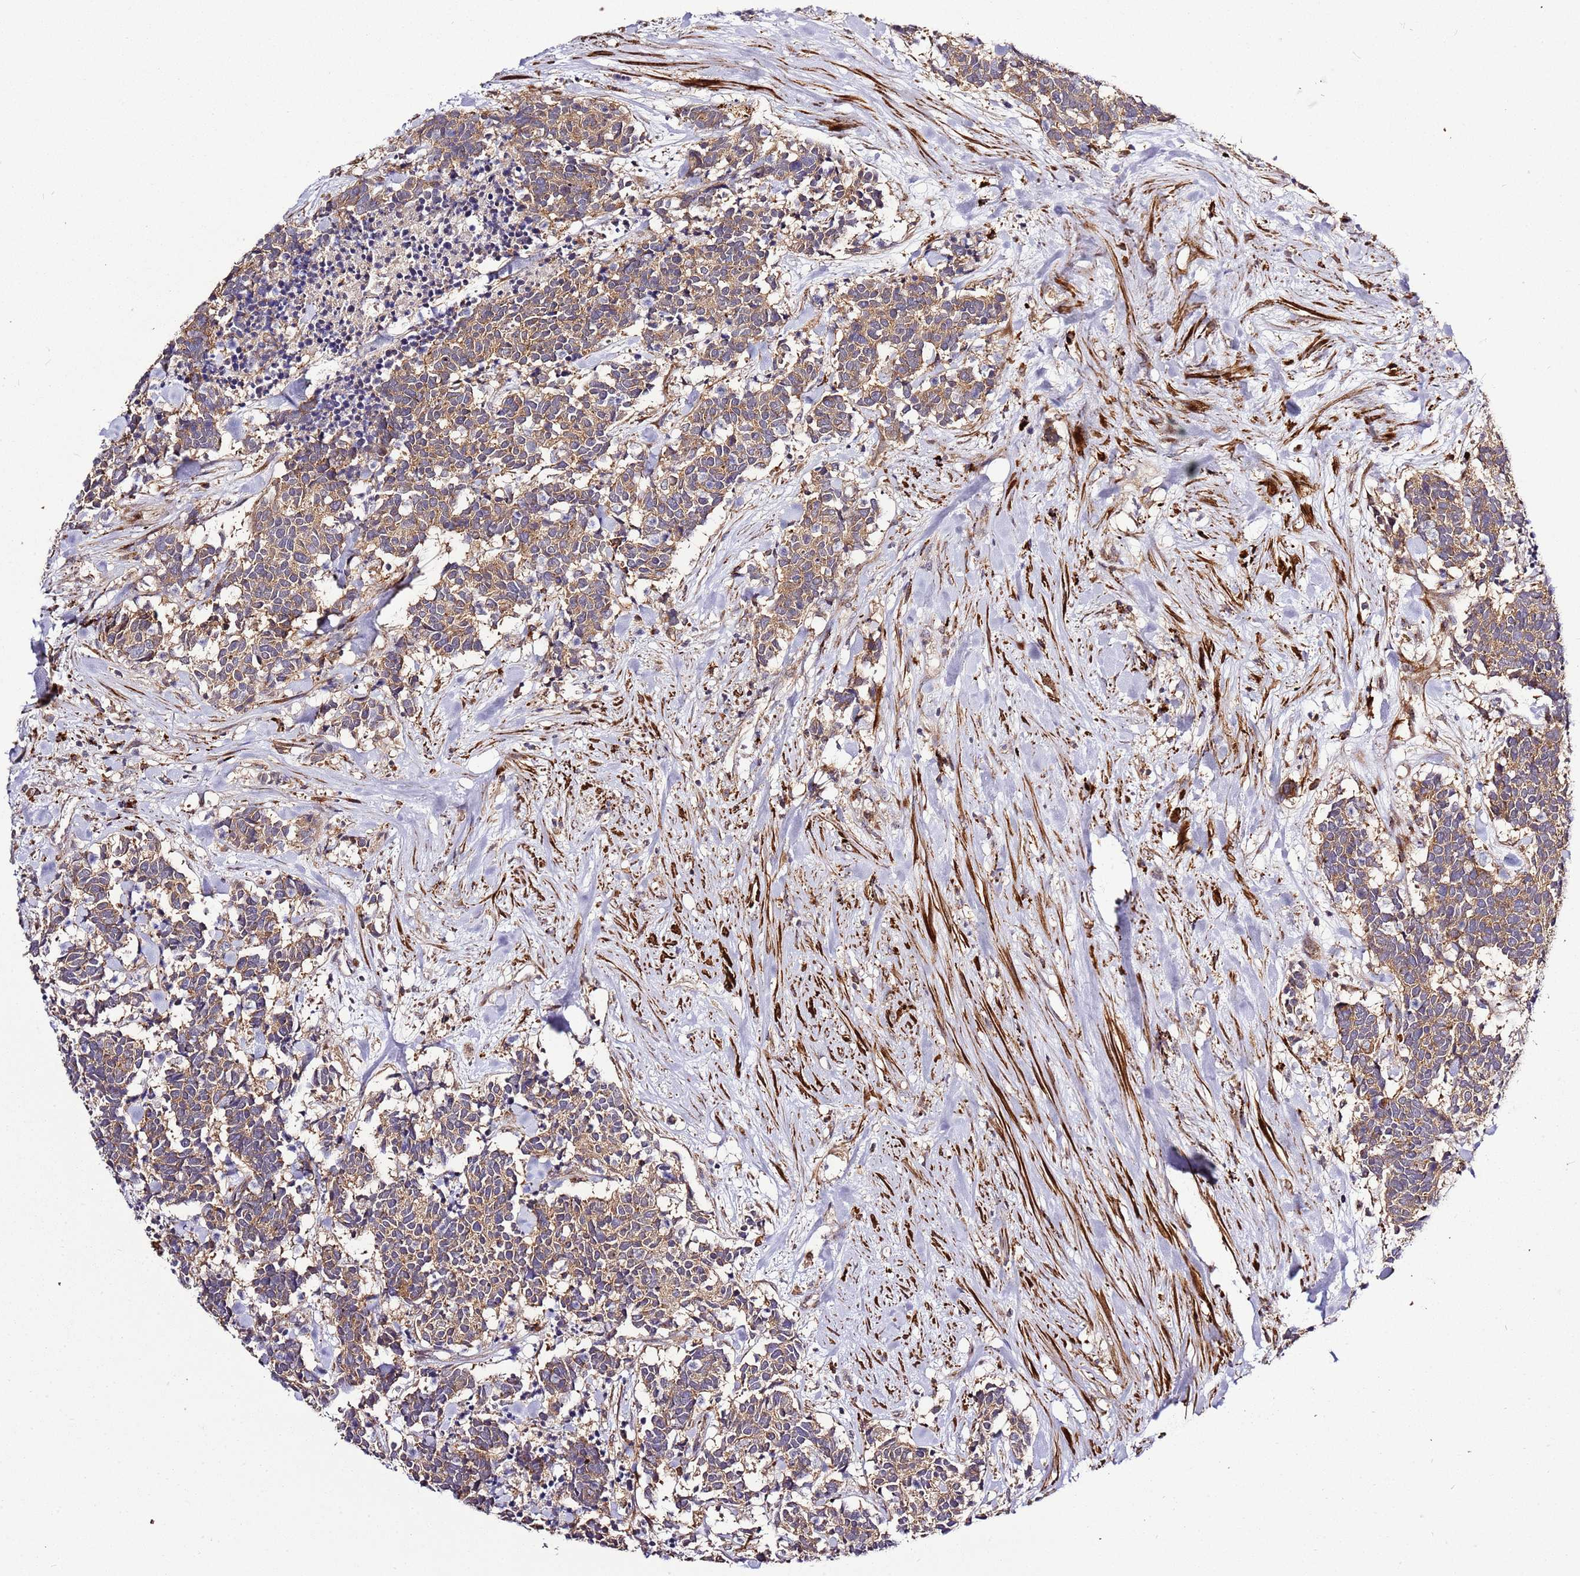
{"staining": {"intensity": "moderate", "quantity": ">75%", "location": "cytoplasmic/membranous"}, "tissue": "carcinoid", "cell_type": "Tumor cells", "image_type": "cancer", "snomed": [{"axis": "morphology", "description": "Carcinoma, NOS"}, {"axis": "morphology", "description": "Carcinoid, malignant, NOS"}, {"axis": "topography", "description": "Prostate"}], "caption": "Malignant carcinoid stained with a brown dye reveals moderate cytoplasmic/membranous positive staining in about >75% of tumor cells.", "gene": "PVRIG", "patient": {"sex": "male", "age": 57}}